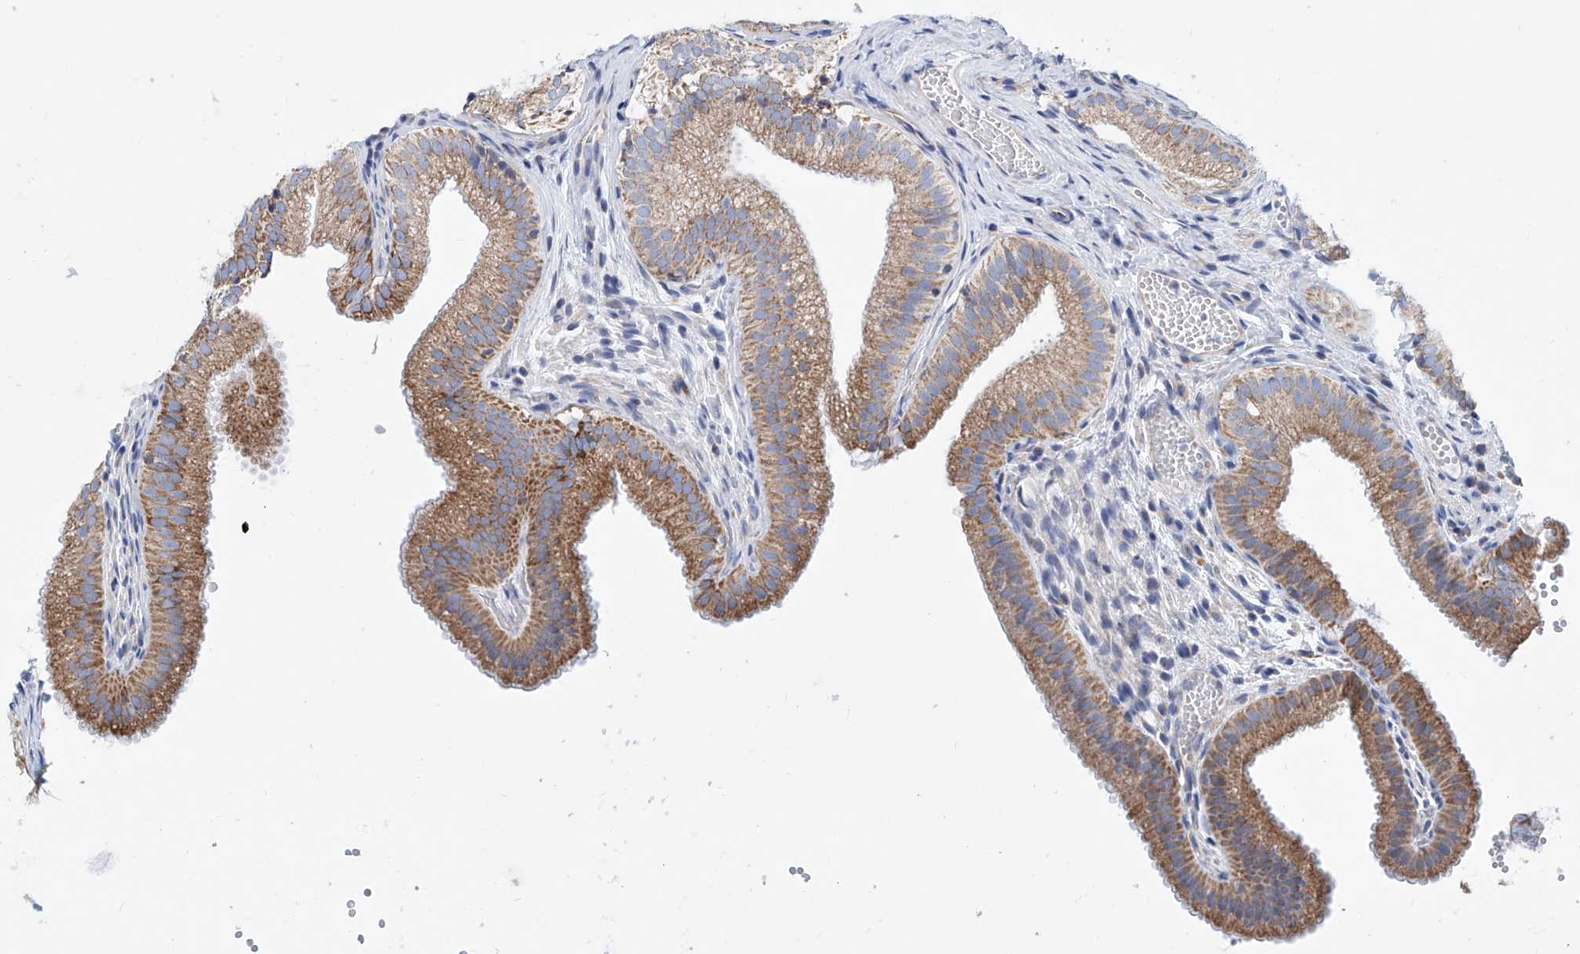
{"staining": {"intensity": "moderate", "quantity": ">75%", "location": "cytoplasmic/membranous"}, "tissue": "gallbladder", "cell_type": "Glandular cells", "image_type": "normal", "snomed": [{"axis": "morphology", "description": "Normal tissue, NOS"}, {"axis": "topography", "description": "Gallbladder"}], "caption": "Human gallbladder stained for a protein (brown) shows moderate cytoplasmic/membranous positive expression in about >75% of glandular cells.", "gene": "MAD2L1", "patient": {"sex": "female", "age": 30}}